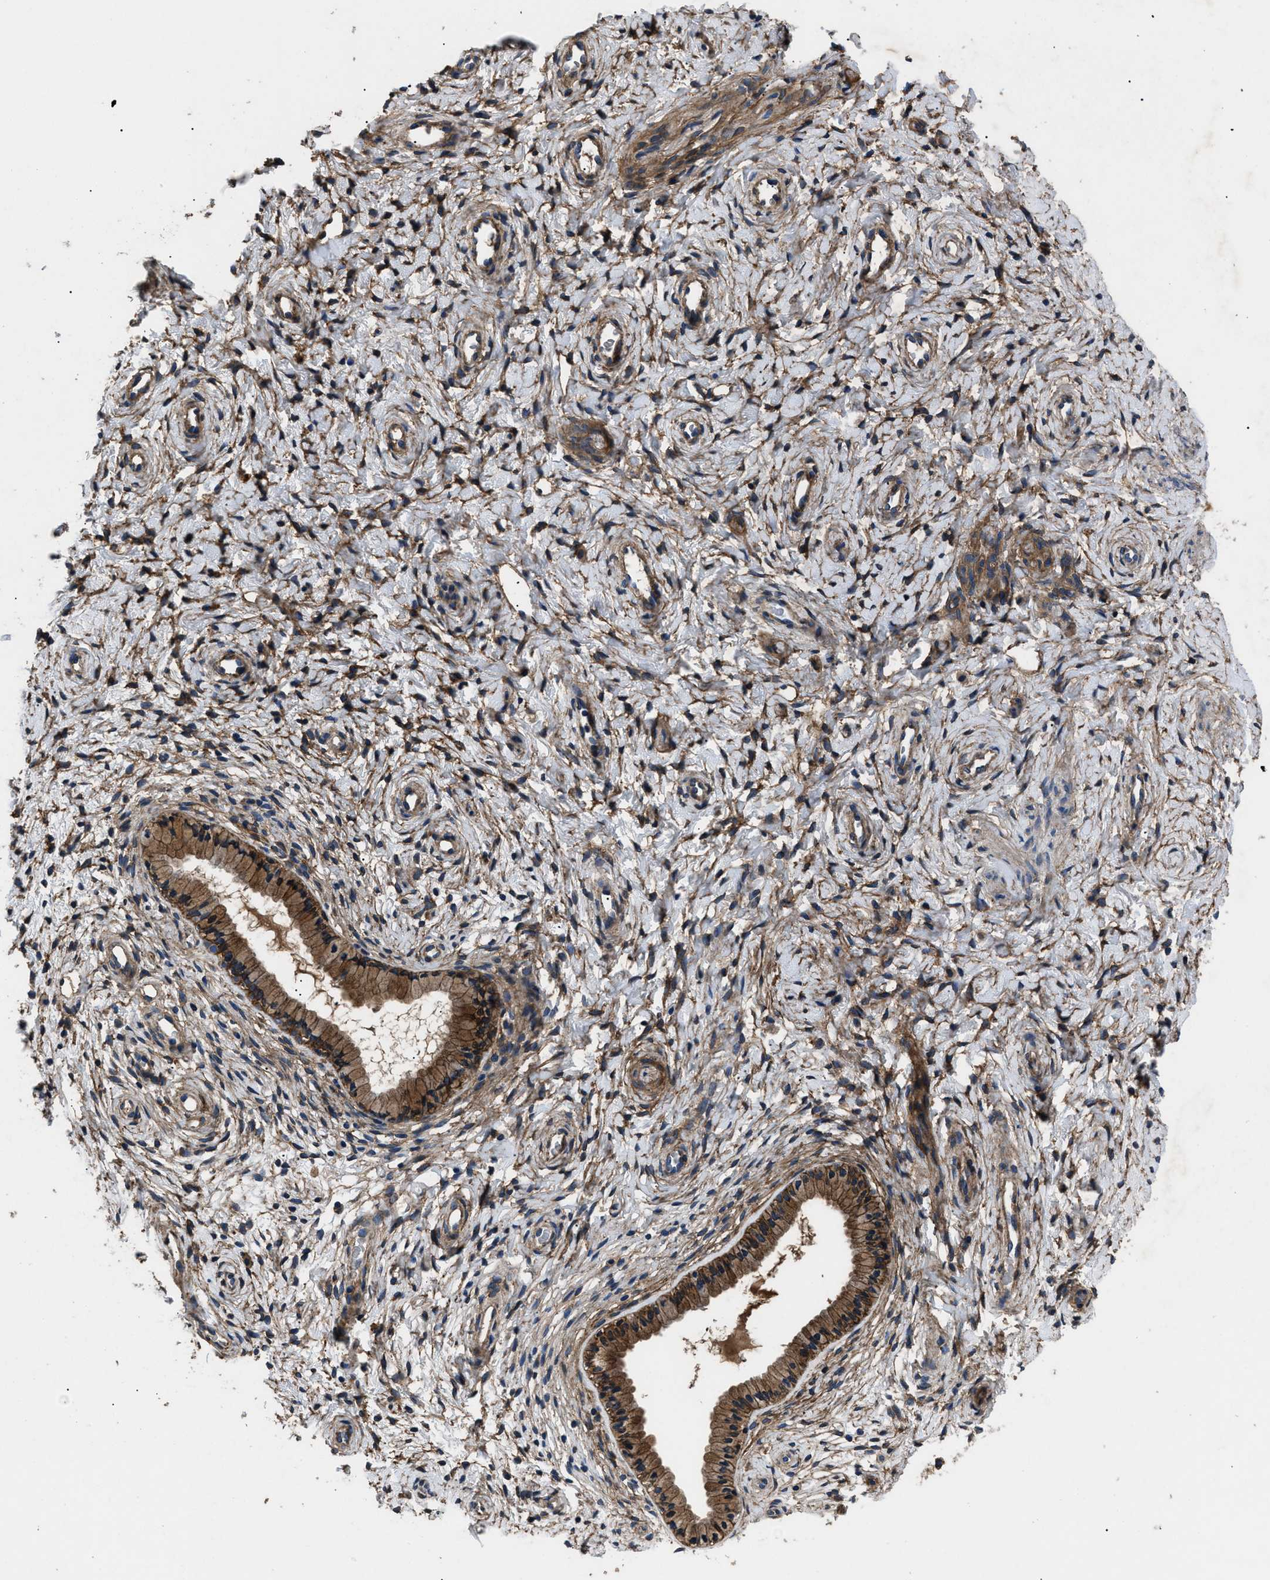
{"staining": {"intensity": "moderate", "quantity": ">75%", "location": "cytoplasmic/membranous"}, "tissue": "cervix", "cell_type": "Glandular cells", "image_type": "normal", "snomed": [{"axis": "morphology", "description": "Normal tissue, NOS"}, {"axis": "topography", "description": "Cervix"}], "caption": "Benign cervix exhibits moderate cytoplasmic/membranous positivity in about >75% of glandular cells, visualized by immunohistochemistry. The protein of interest is shown in brown color, while the nuclei are stained blue.", "gene": "CD276", "patient": {"sex": "female", "age": 72}}